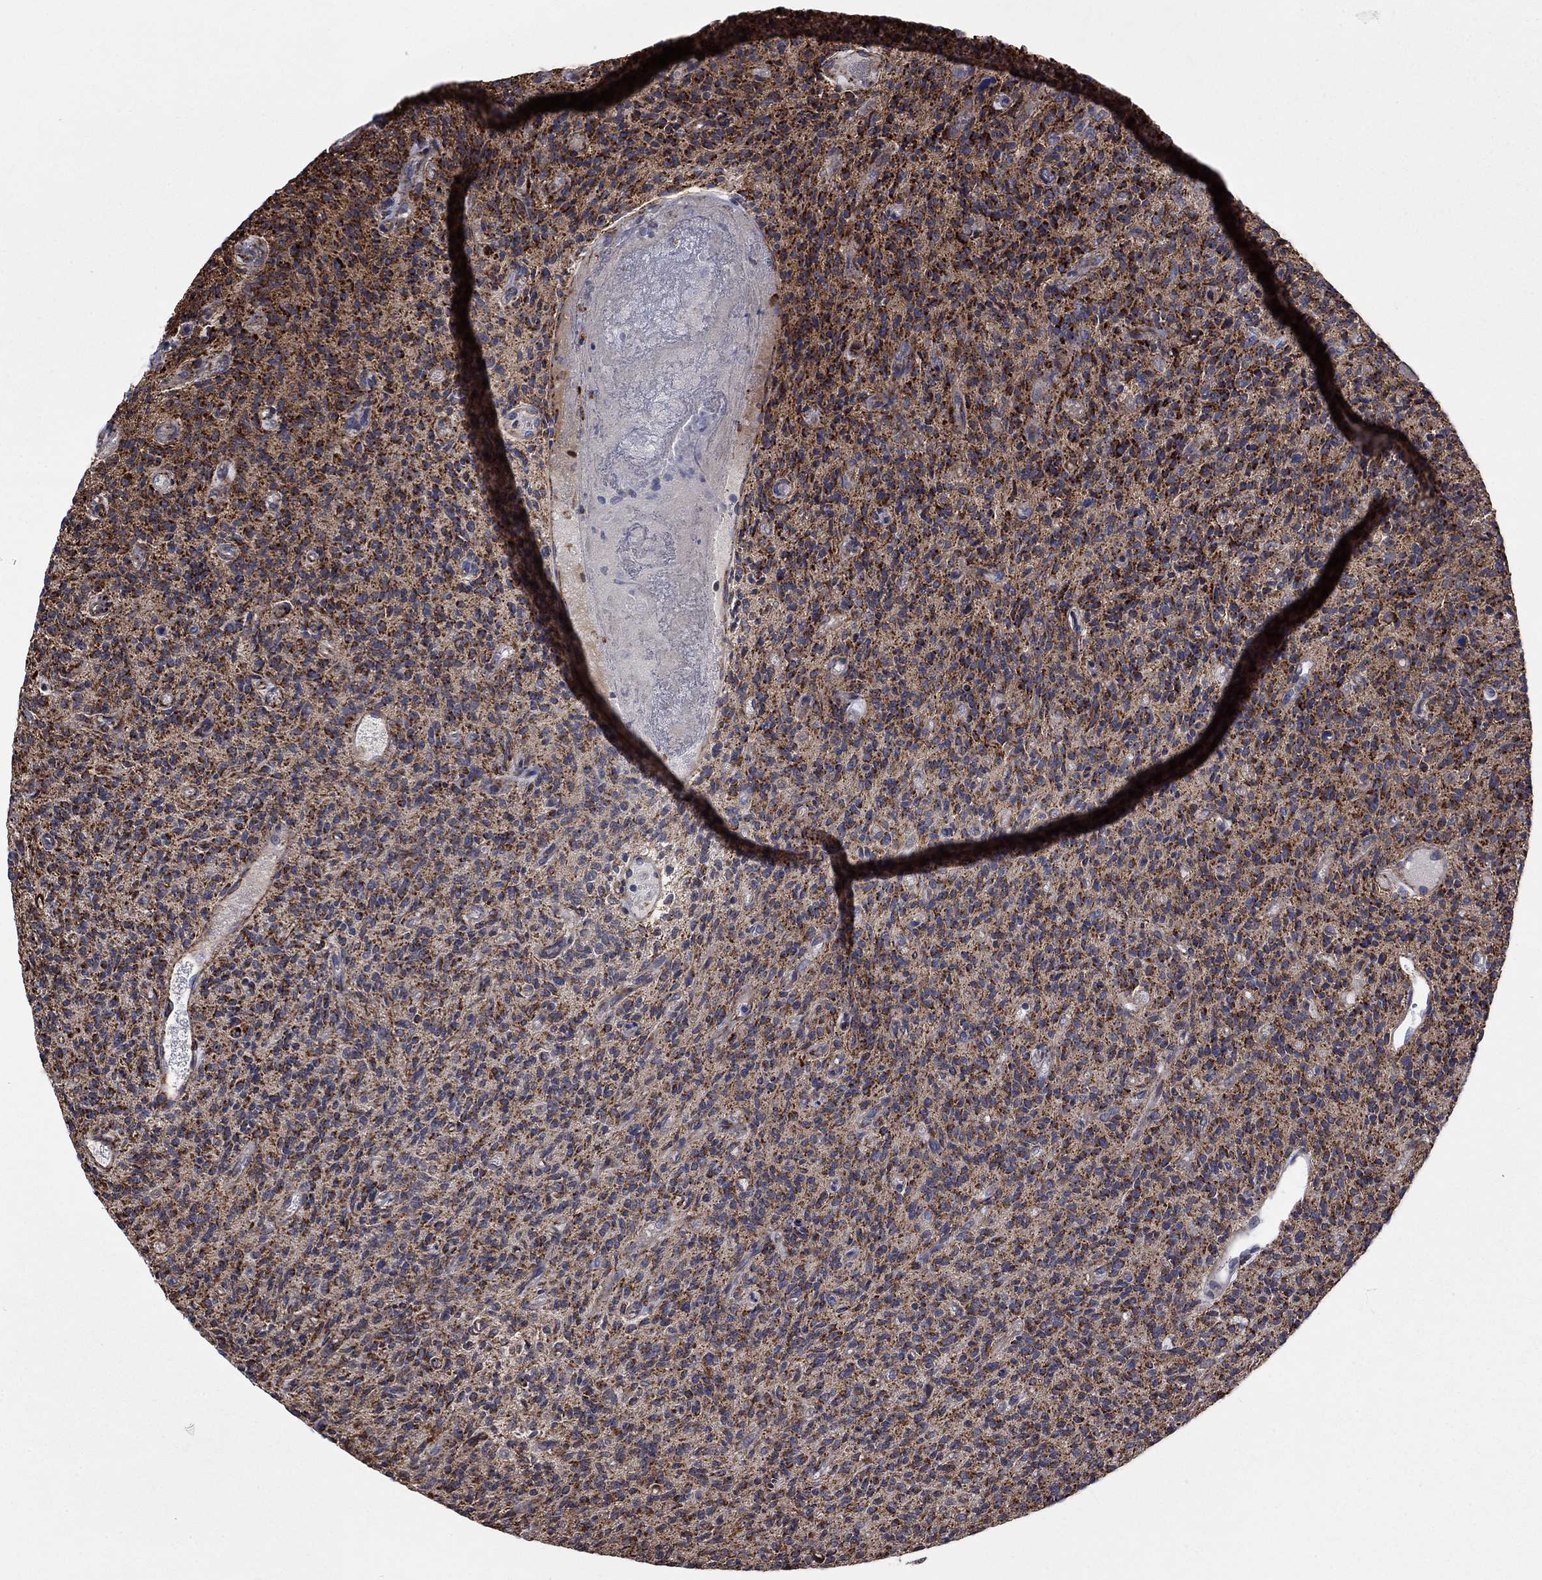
{"staining": {"intensity": "strong", "quantity": ">75%", "location": "cytoplasmic/membranous"}, "tissue": "glioma", "cell_type": "Tumor cells", "image_type": "cancer", "snomed": [{"axis": "morphology", "description": "Glioma, malignant, High grade"}, {"axis": "topography", "description": "Brain"}], "caption": "DAB (3,3'-diaminobenzidine) immunohistochemical staining of malignant high-grade glioma exhibits strong cytoplasmic/membranous protein expression in about >75% of tumor cells.", "gene": "SLC35F2", "patient": {"sex": "male", "age": 64}}